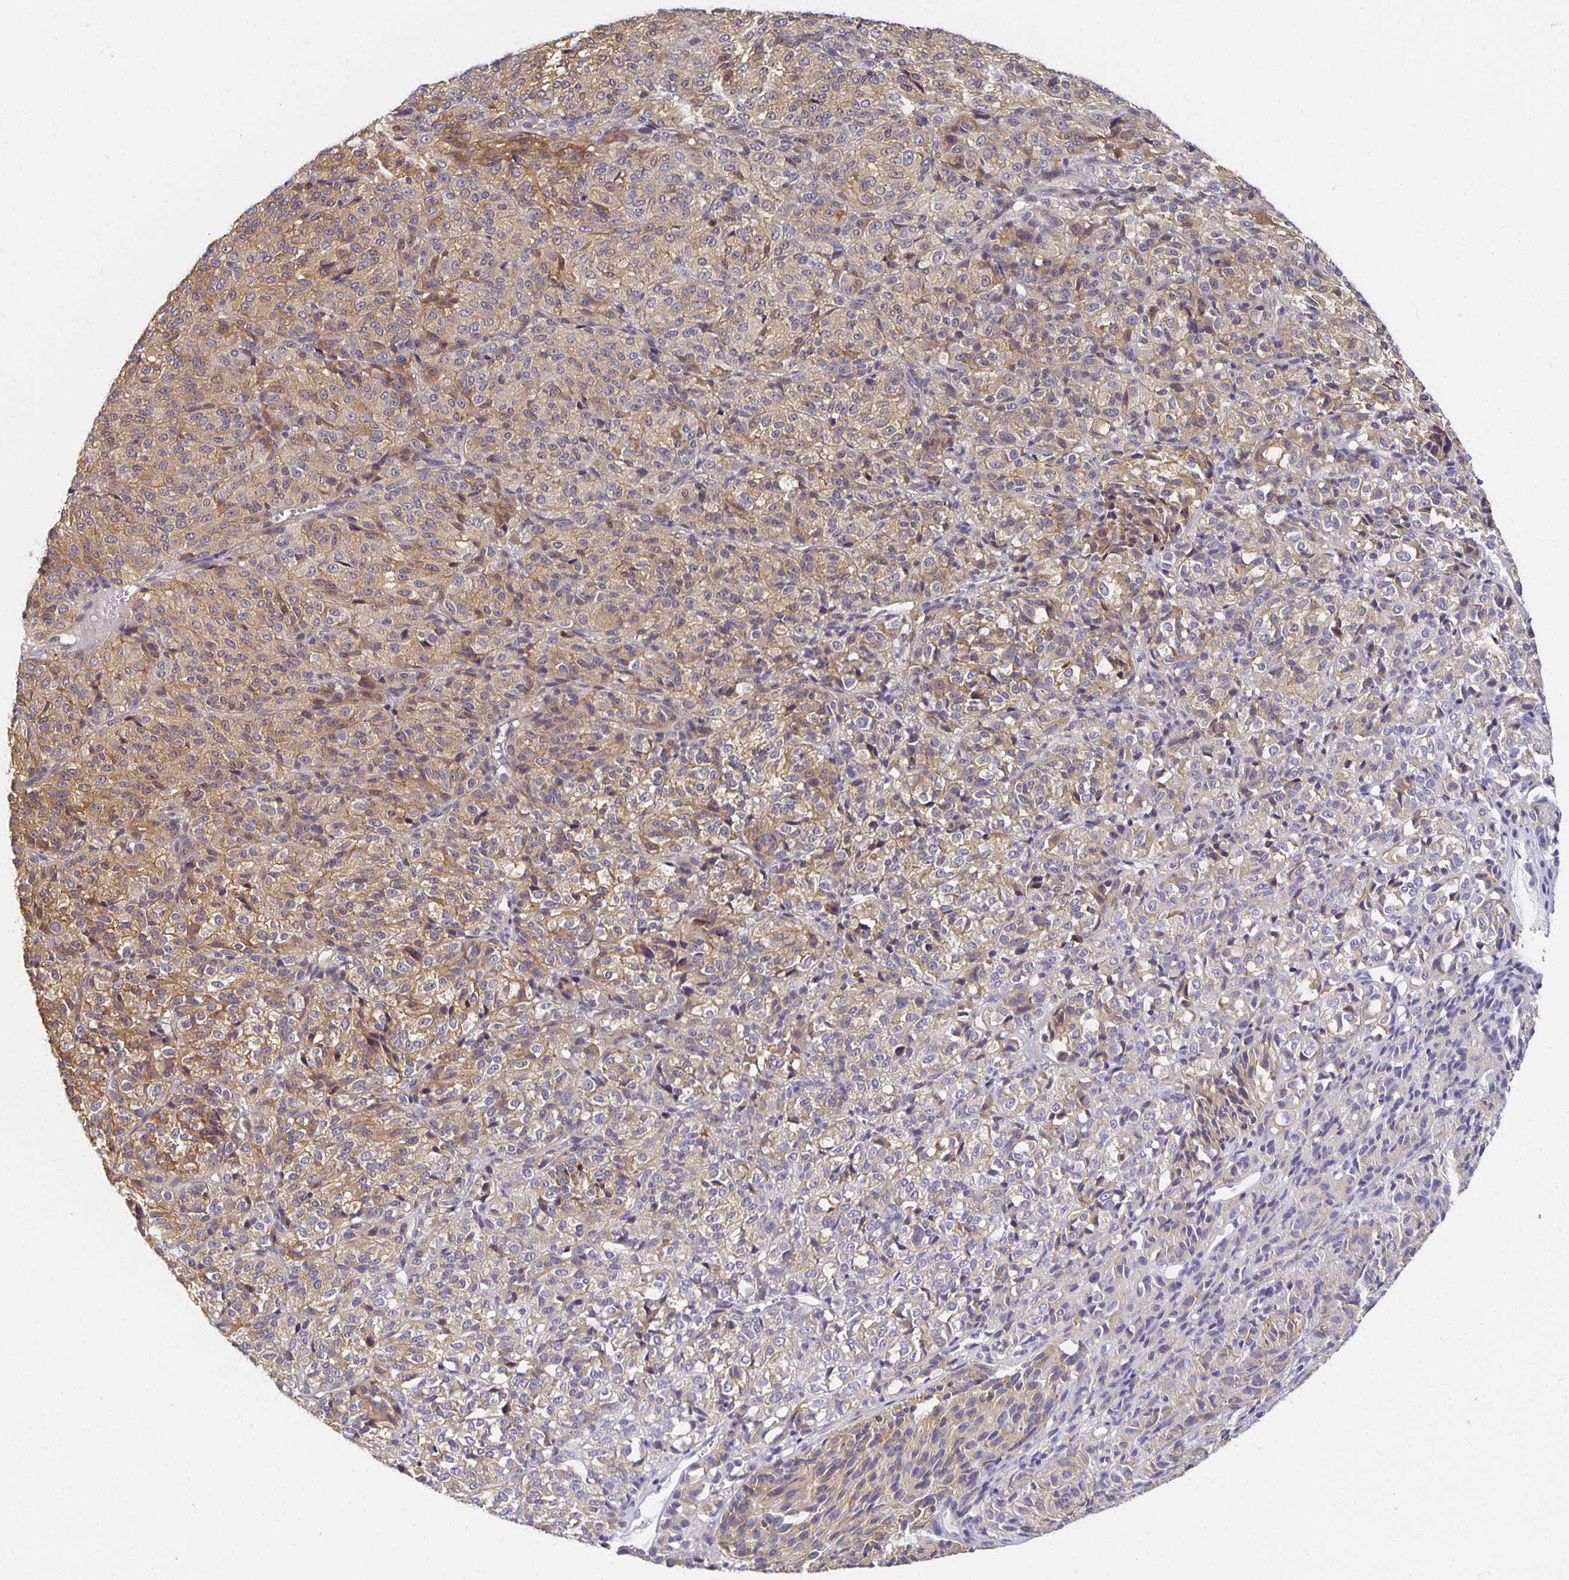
{"staining": {"intensity": "weak", "quantity": "25%-75%", "location": "cytoplasmic/membranous"}, "tissue": "melanoma", "cell_type": "Tumor cells", "image_type": "cancer", "snomed": [{"axis": "morphology", "description": "Malignant melanoma, Metastatic site"}, {"axis": "topography", "description": "Brain"}], "caption": "An immunohistochemistry (IHC) micrograph of tumor tissue is shown. Protein staining in brown shows weak cytoplasmic/membranous positivity in melanoma within tumor cells.", "gene": "SORL1", "patient": {"sex": "female", "age": 56}}